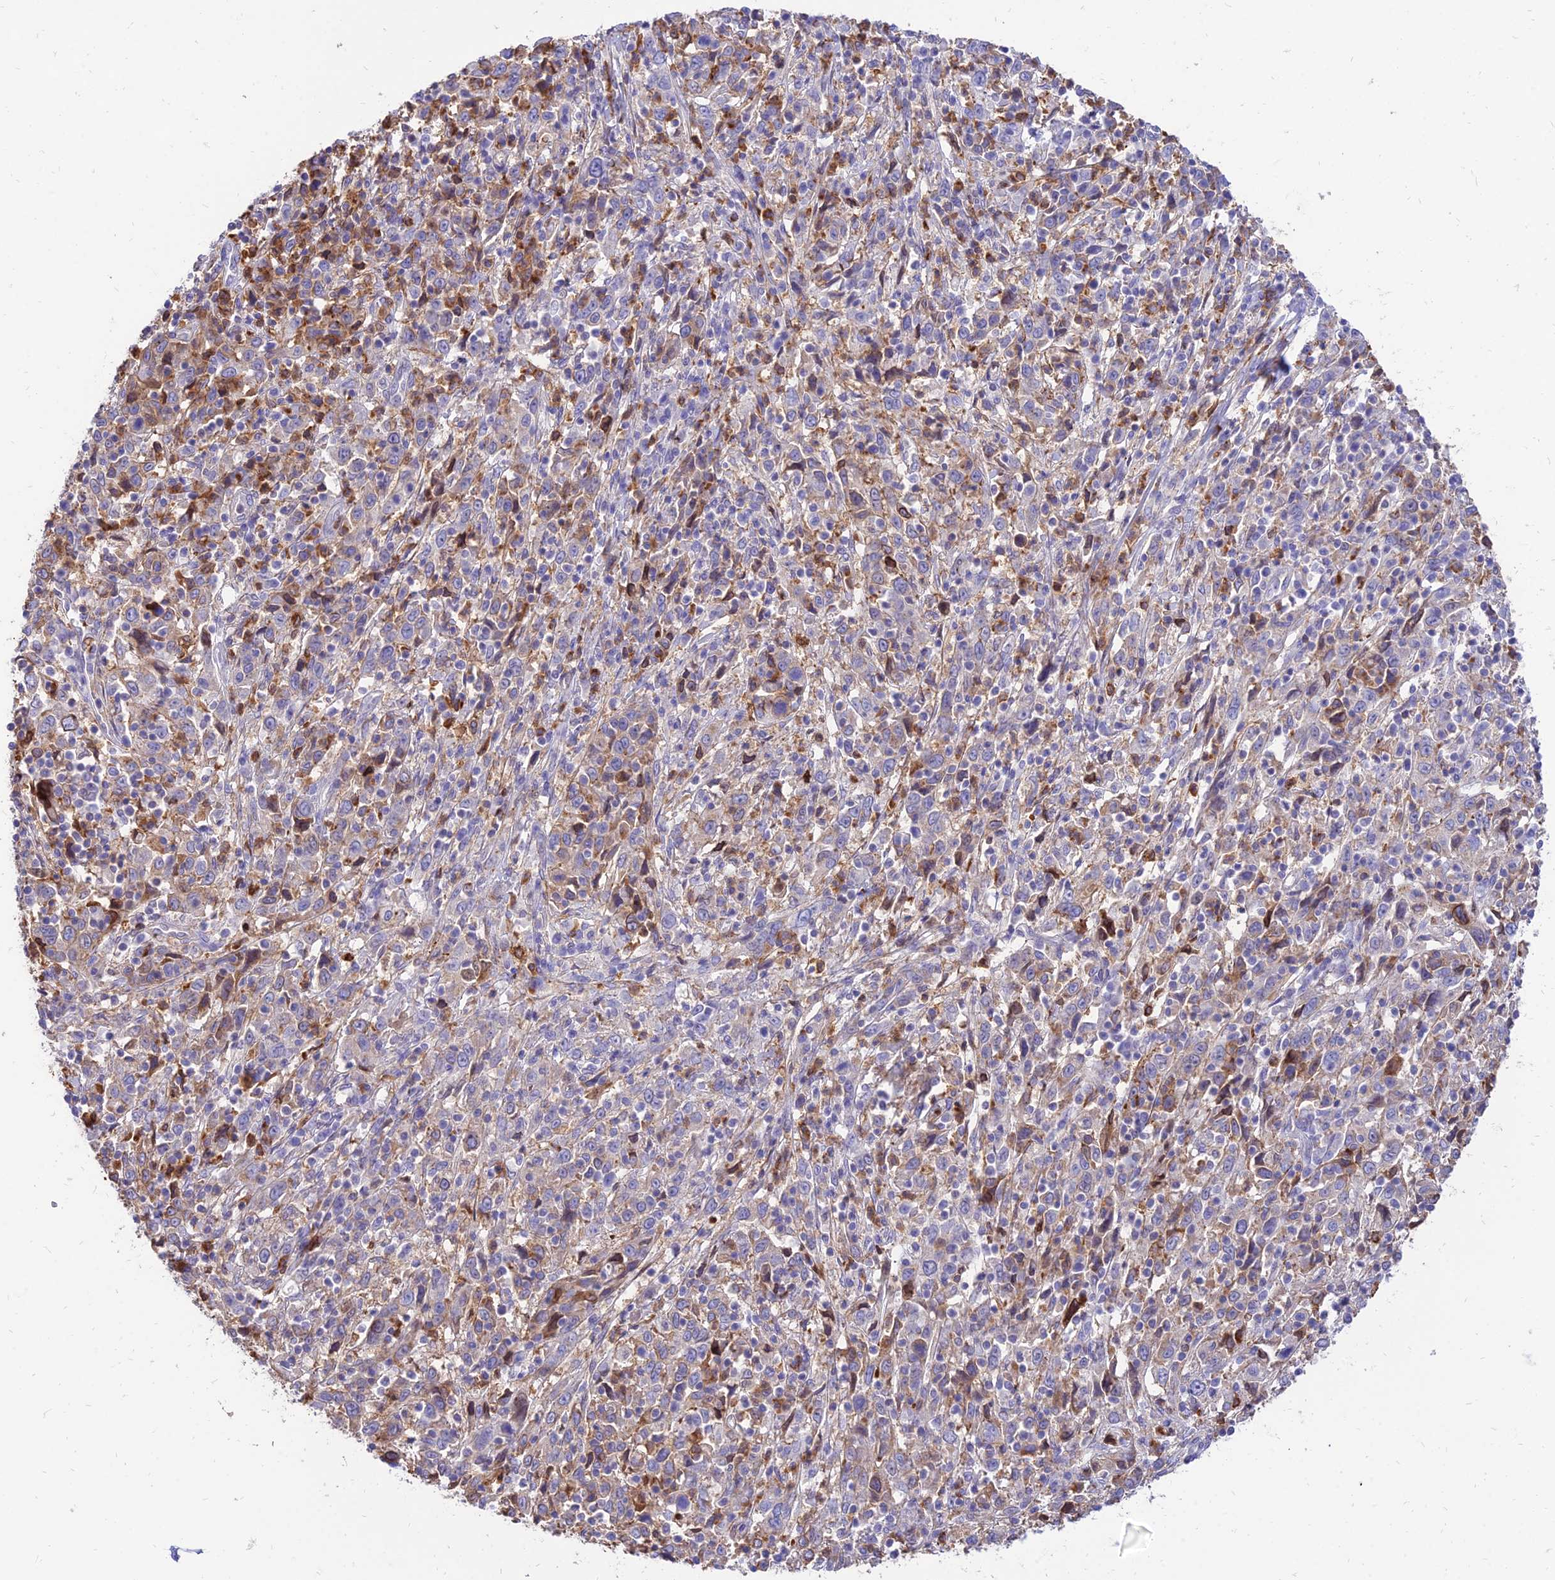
{"staining": {"intensity": "negative", "quantity": "none", "location": "none"}, "tissue": "cervical cancer", "cell_type": "Tumor cells", "image_type": "cancer", "snomed": [{"axis": "morphology", "description": "Squamous cell carcinoma, NOS"}, {"axis": "topography", "description": "Cervix"}], "caption": "Immunohistochemistry of cervical cancer (squamous cell carcinoma) shows no staining in tumor cells.", "gene": "SREK1IP1", "patient": {"sex": "female", "age": 46}}